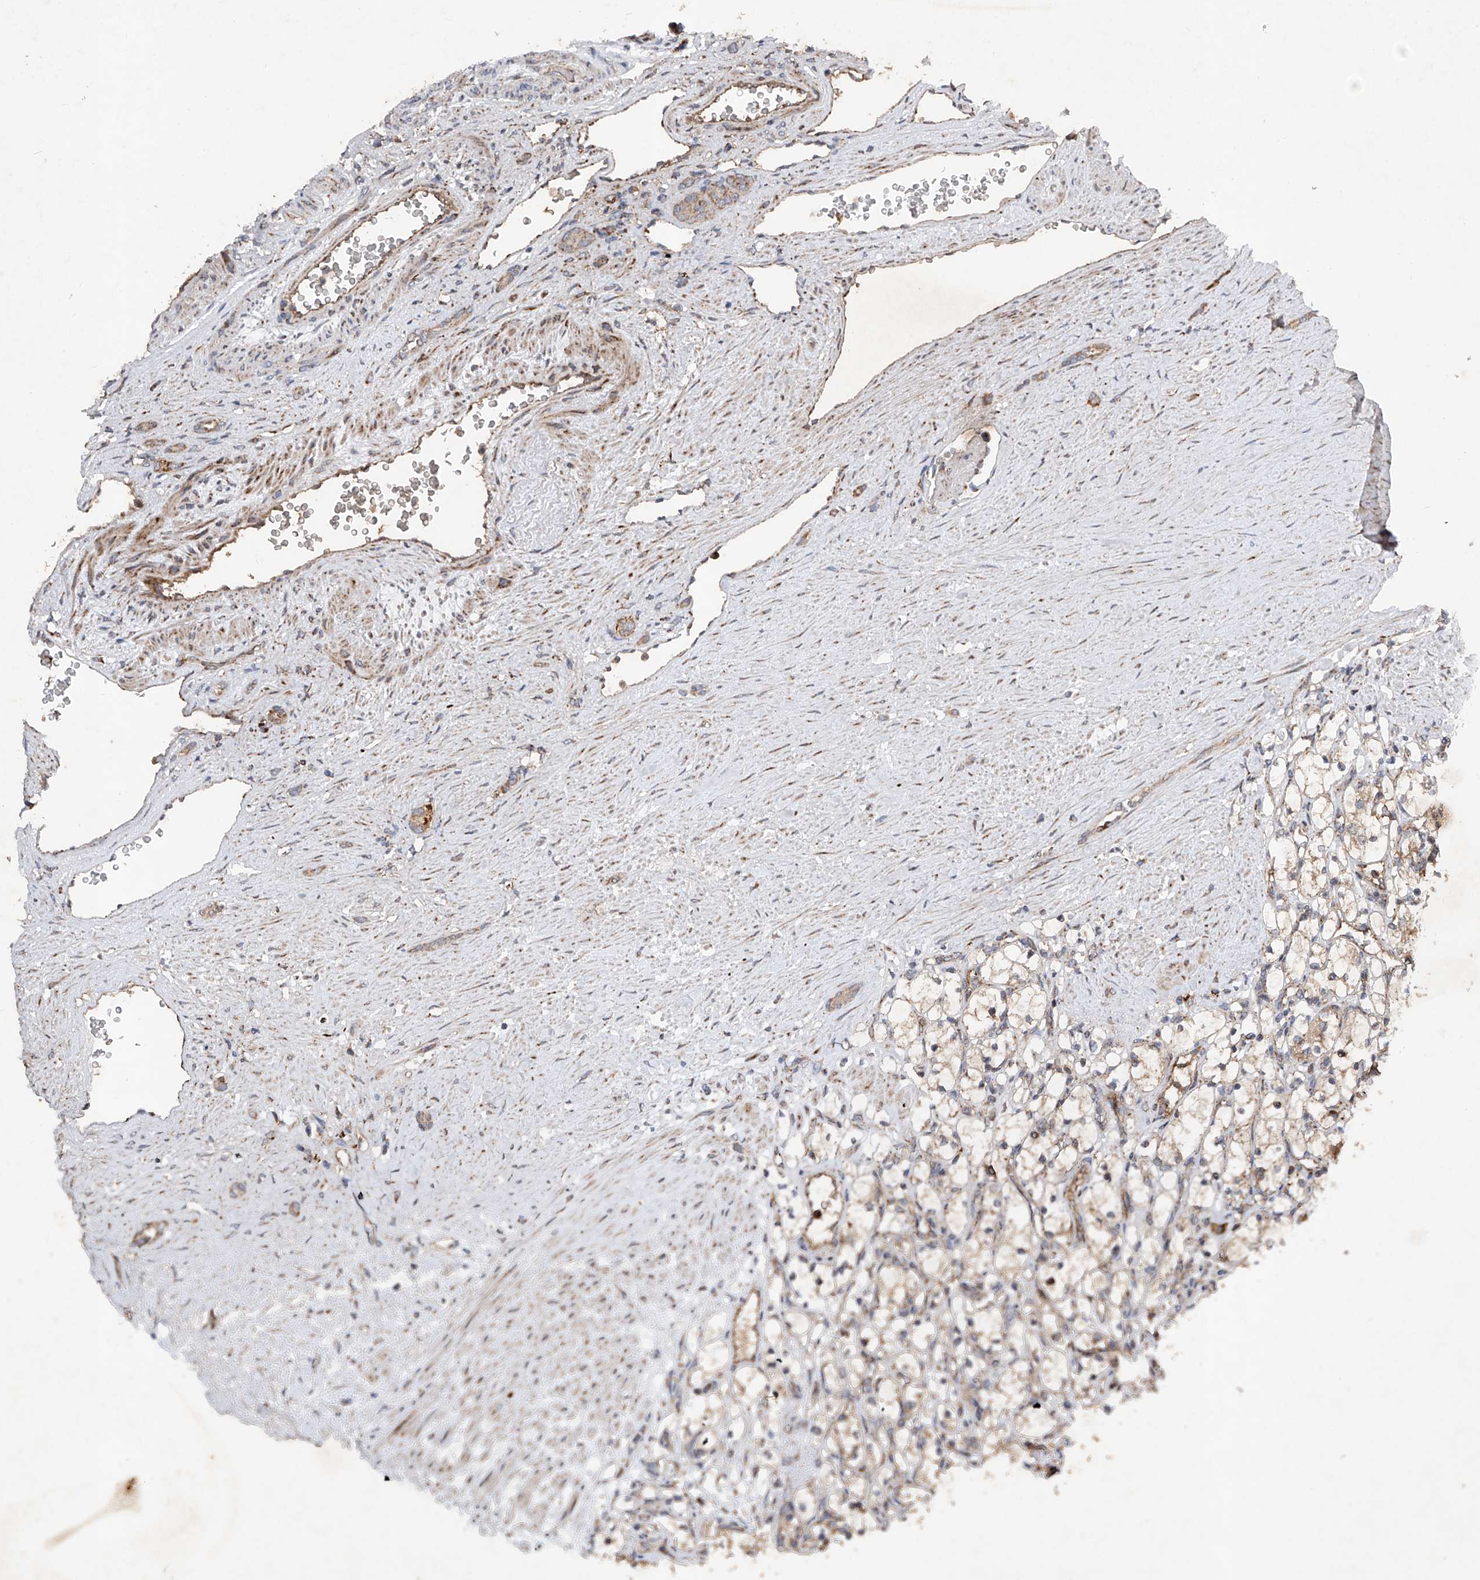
{"staining": {"intensity": "weak", "quantity": "25%-75%", "location": "cytoplasmic/membranous"}, "tissue": "renal cancer", "cell_type": "Tumor cells", "image_type": "cancer", "snomed": [{"axis": "morphology", "description": "Adenocarcinoma, NOS"}, {"axis": "topography", "description": "Kidney"}], "caption": "Immunohistochemistry of human adenocarcinoma (renal) demonstrates low levels of weak cytoplasmic/membranous positivity in approximately 25%-75% of tumor cells.", "gene": "DAD1", "patient": {"sex": "female", "age": 69}}